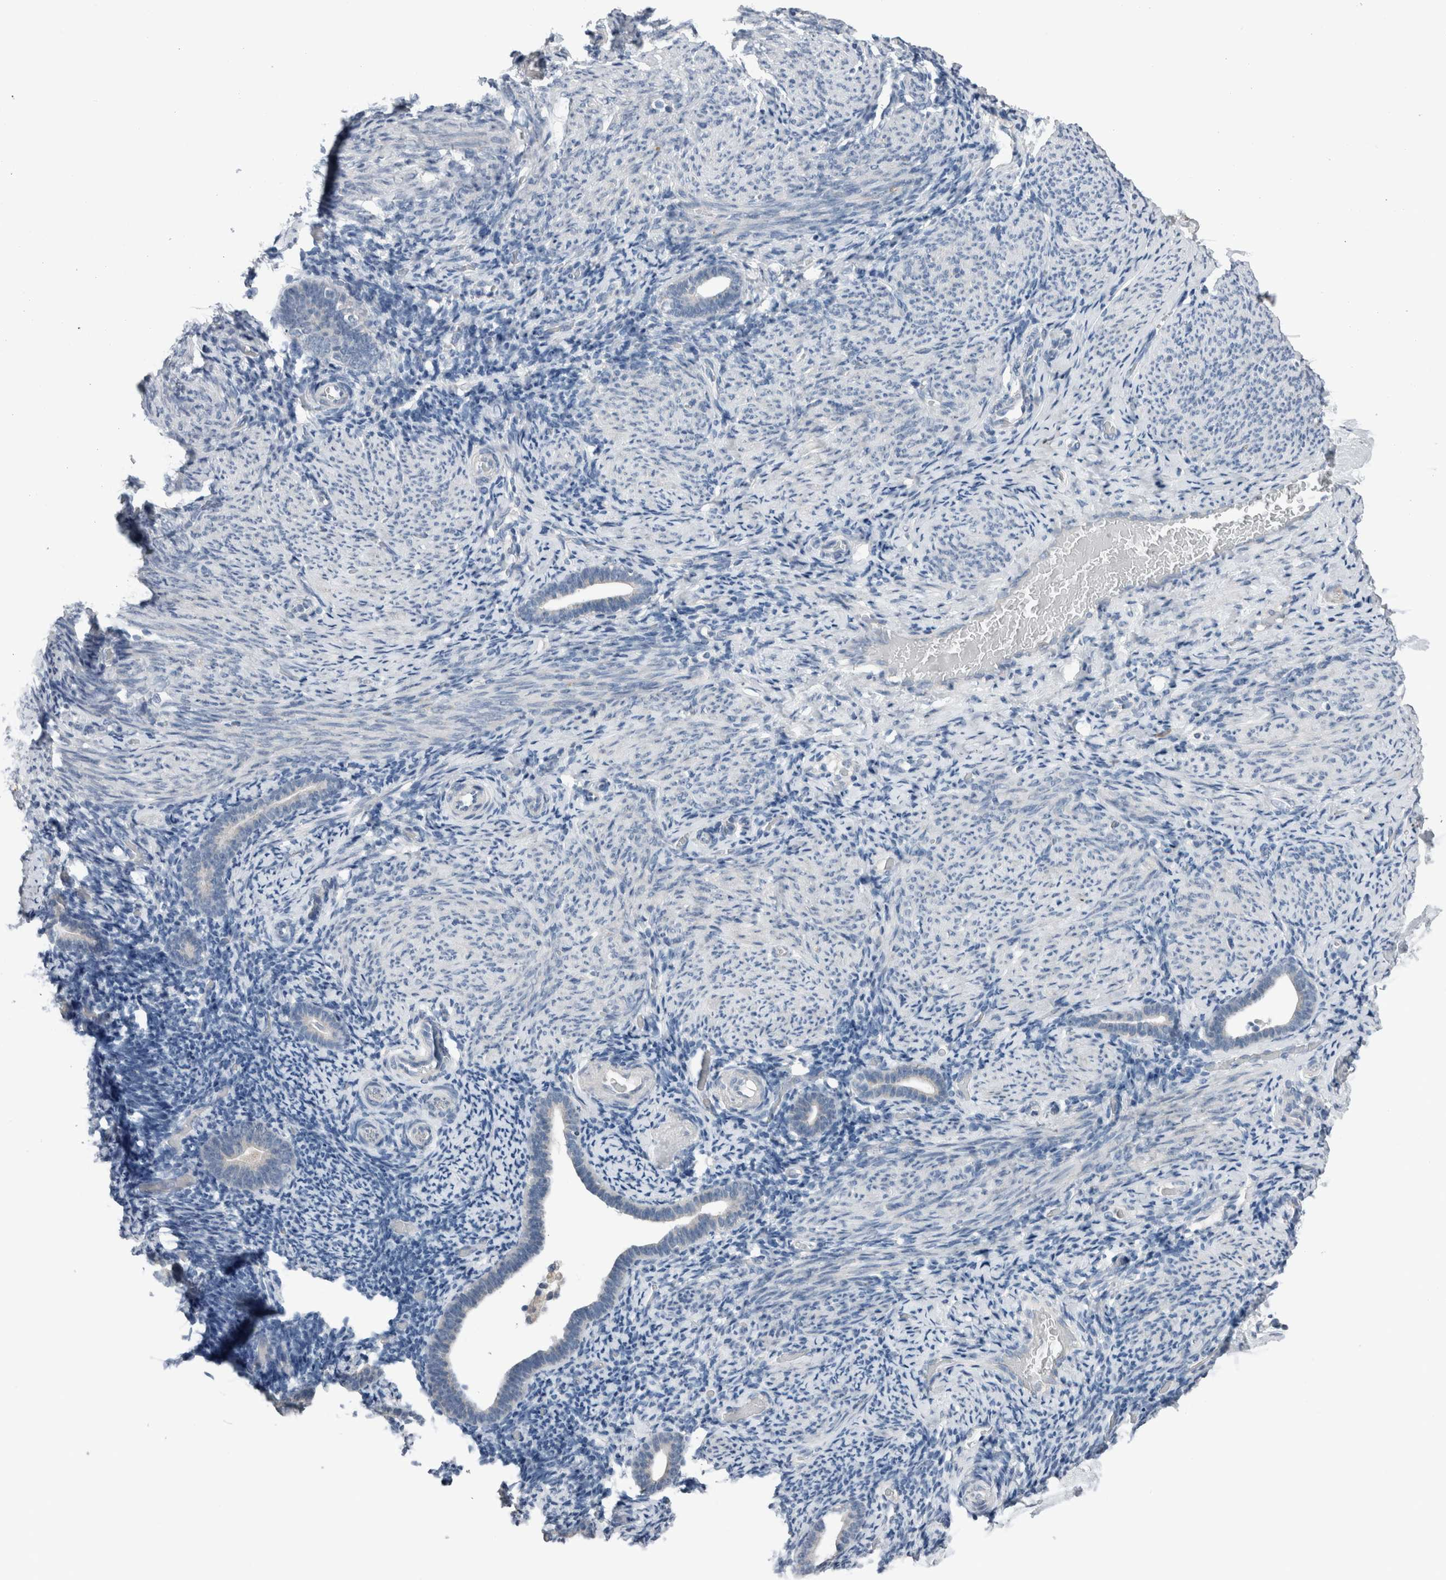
{"staining": {"intensity": "negative", "quantity": "none", "location": "none"}, "tissue": "endometrium", "cell_type": "Cells in endometrial stroma", "image_type": "normal", "snomed": [{"axis": "morphology", "description": "Normal tissue, NOS"}, {"axis": "topography", "description": "Endometrium"}], "caption": "This is an immunohistochemistry (IHC) micrograph of unremarkable endometrium. There is no expression in cells in endometrial stroma.", "gene": "CRNN", "patient": {"sex": "female", "age": 51}}